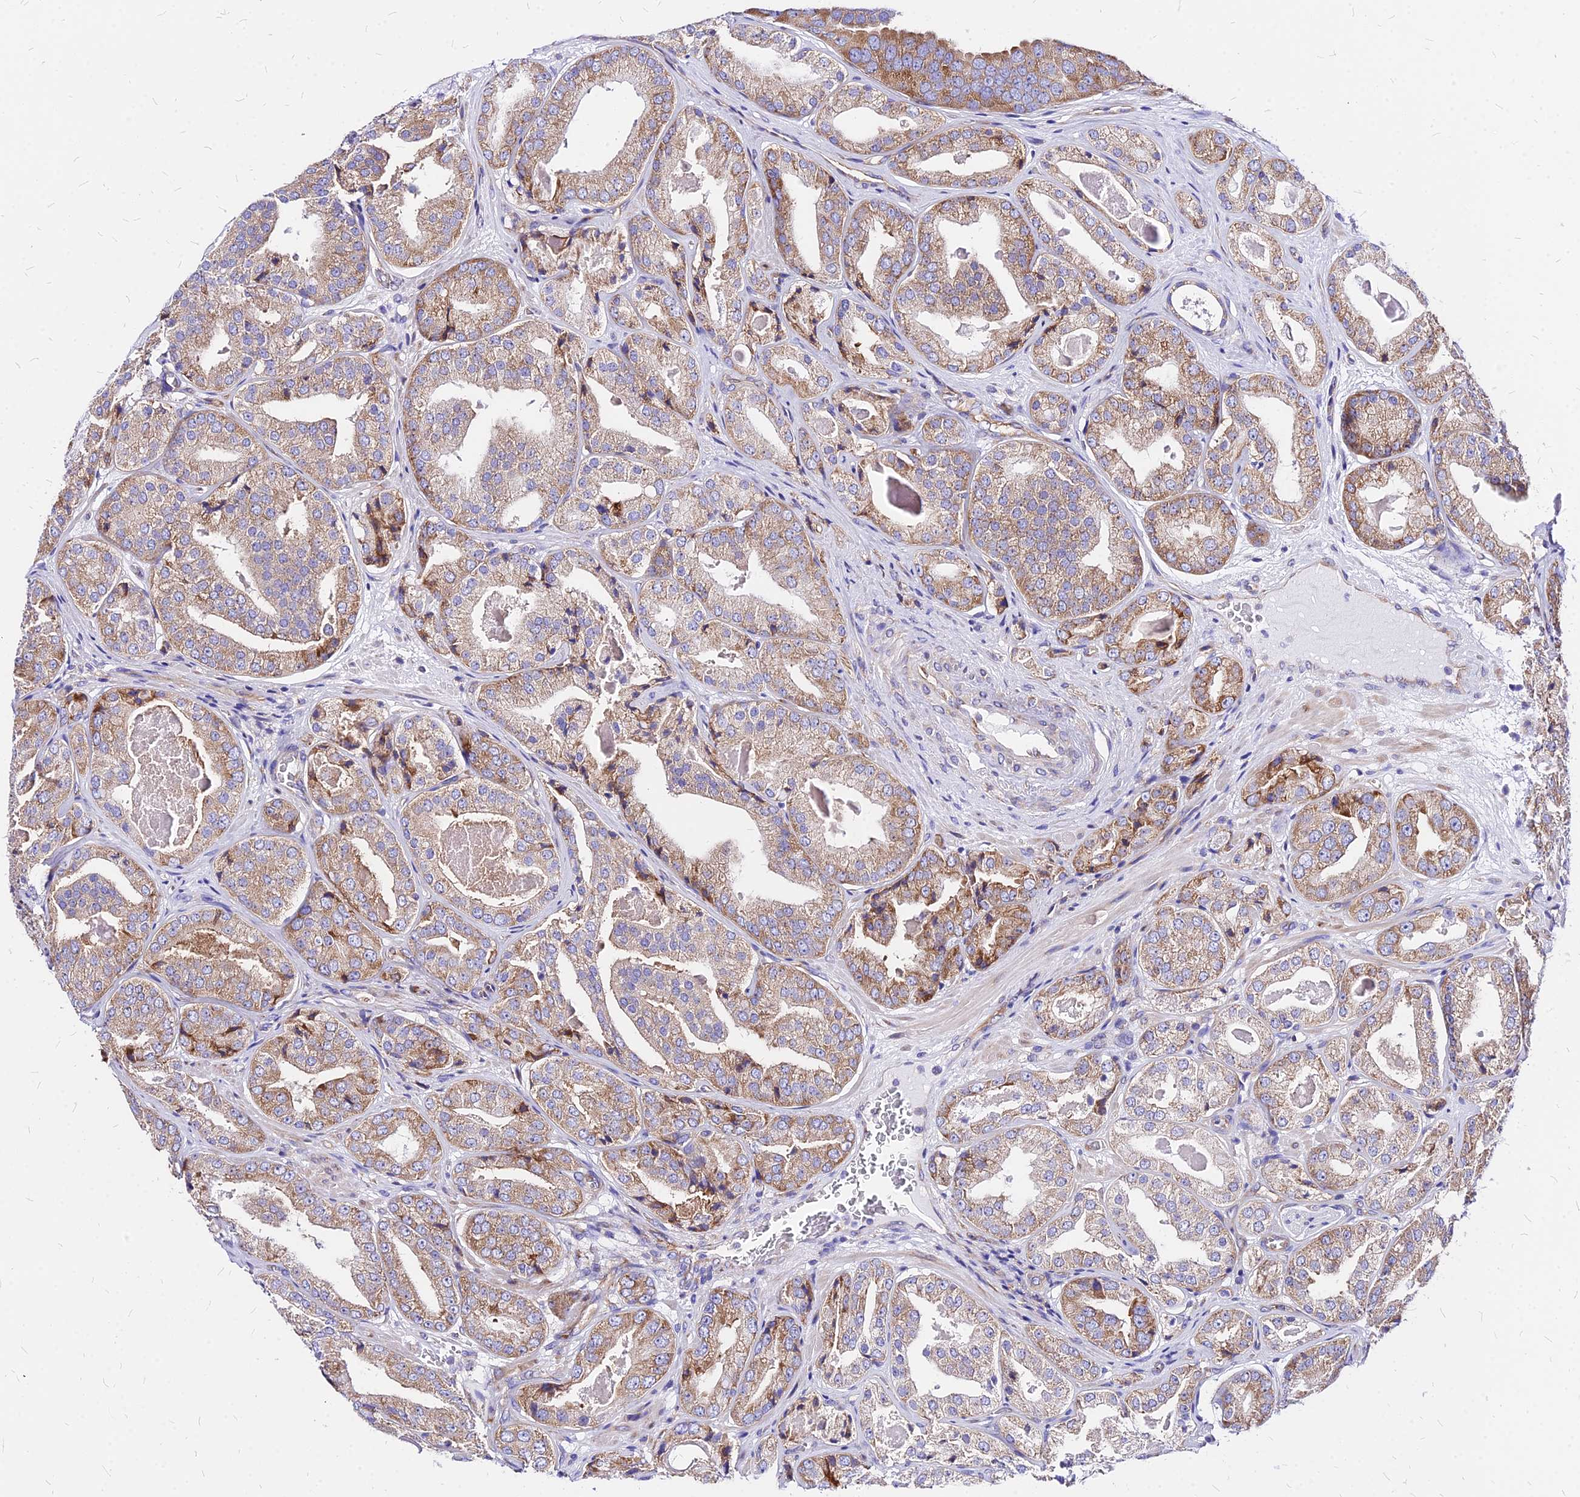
{"staining": {"intensity": "moderate", "quantity": "25%-75%", "location": "cytoplasmic/membranous"}, "tissue": "prostate cancer", "cell_type": "Tumor cells", "image_type": "cancer", "snomed": [{"axis": "morphology", "description": "Adenocarcinoma, High grade"}, {"axis": "topography", "description": "Prostate"}], "caption": "Protein positivity by immunohistochemistry (IHC) shows moderate cytoplasmic/membranous expression in approximately 25%-75% of tumor cells in prostate adenocarcinoma (high-grade).", "gene": "RPL19", "patient": {"sex": "male", "age": 63}}